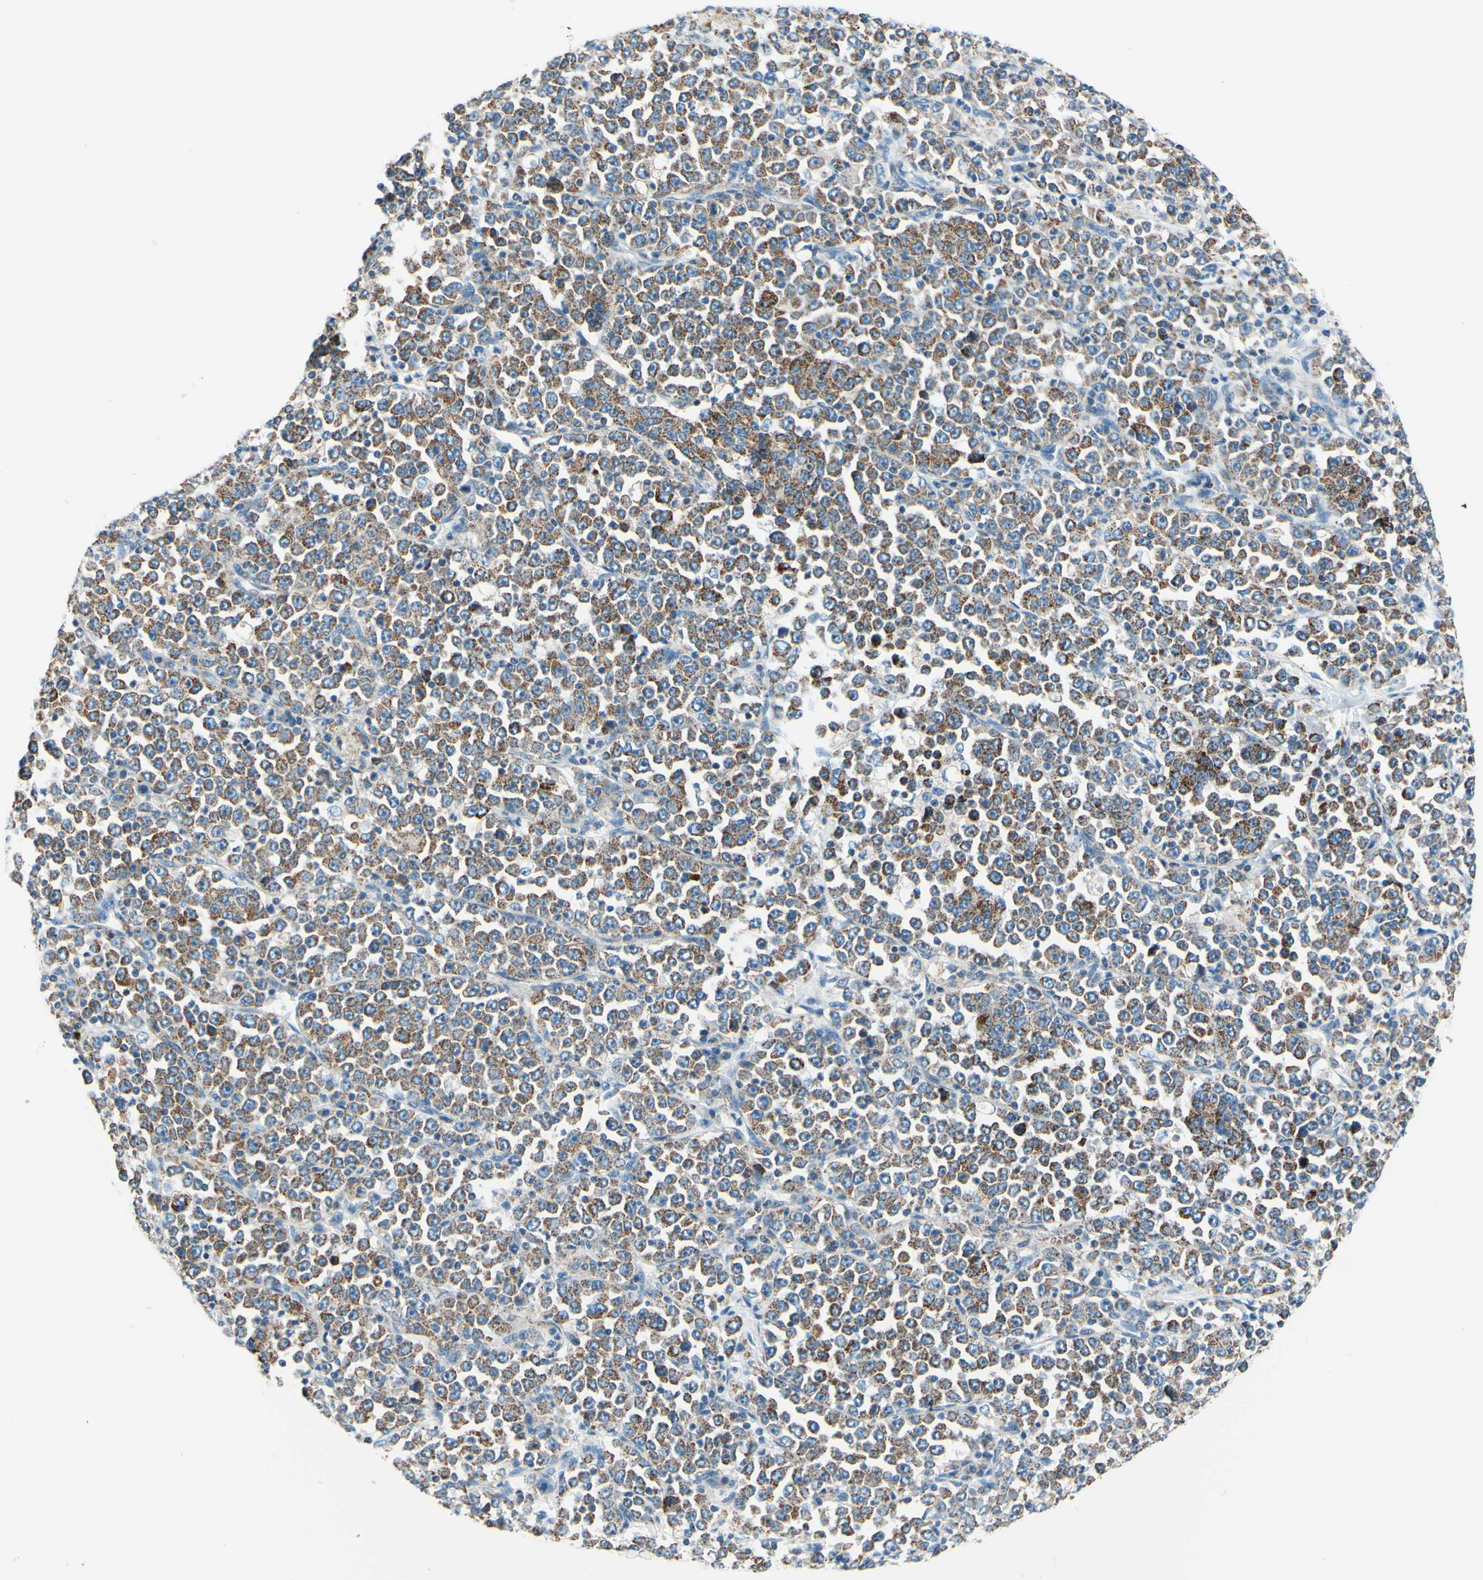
{"staining": {"intensity": "moderate", "quantity": ">75%", "location": "cytoplasmic/membranous"}, "tissue": "stomach cancer", "cell_type": "Tumor cells", "image_type": "cancer", "snomed": [{"axis": "morphology", "description": "Normal tissue, NOS"}, {"axis": "morphology", "description": "Adenocarcinoma, NOS"}, {"axis": "topography", "description": "Stomach, upper"}, {"axis": "topography", "description": "Stomach"}], "caption": "Protein staining of stomach cancer (adenocarcinoma) tissue displays moderate cytoplasmic/membranous expression in approximately >75% of tumor cells.", "gene": "CBX7", "patient": {"sex": "male", "age": 59}}